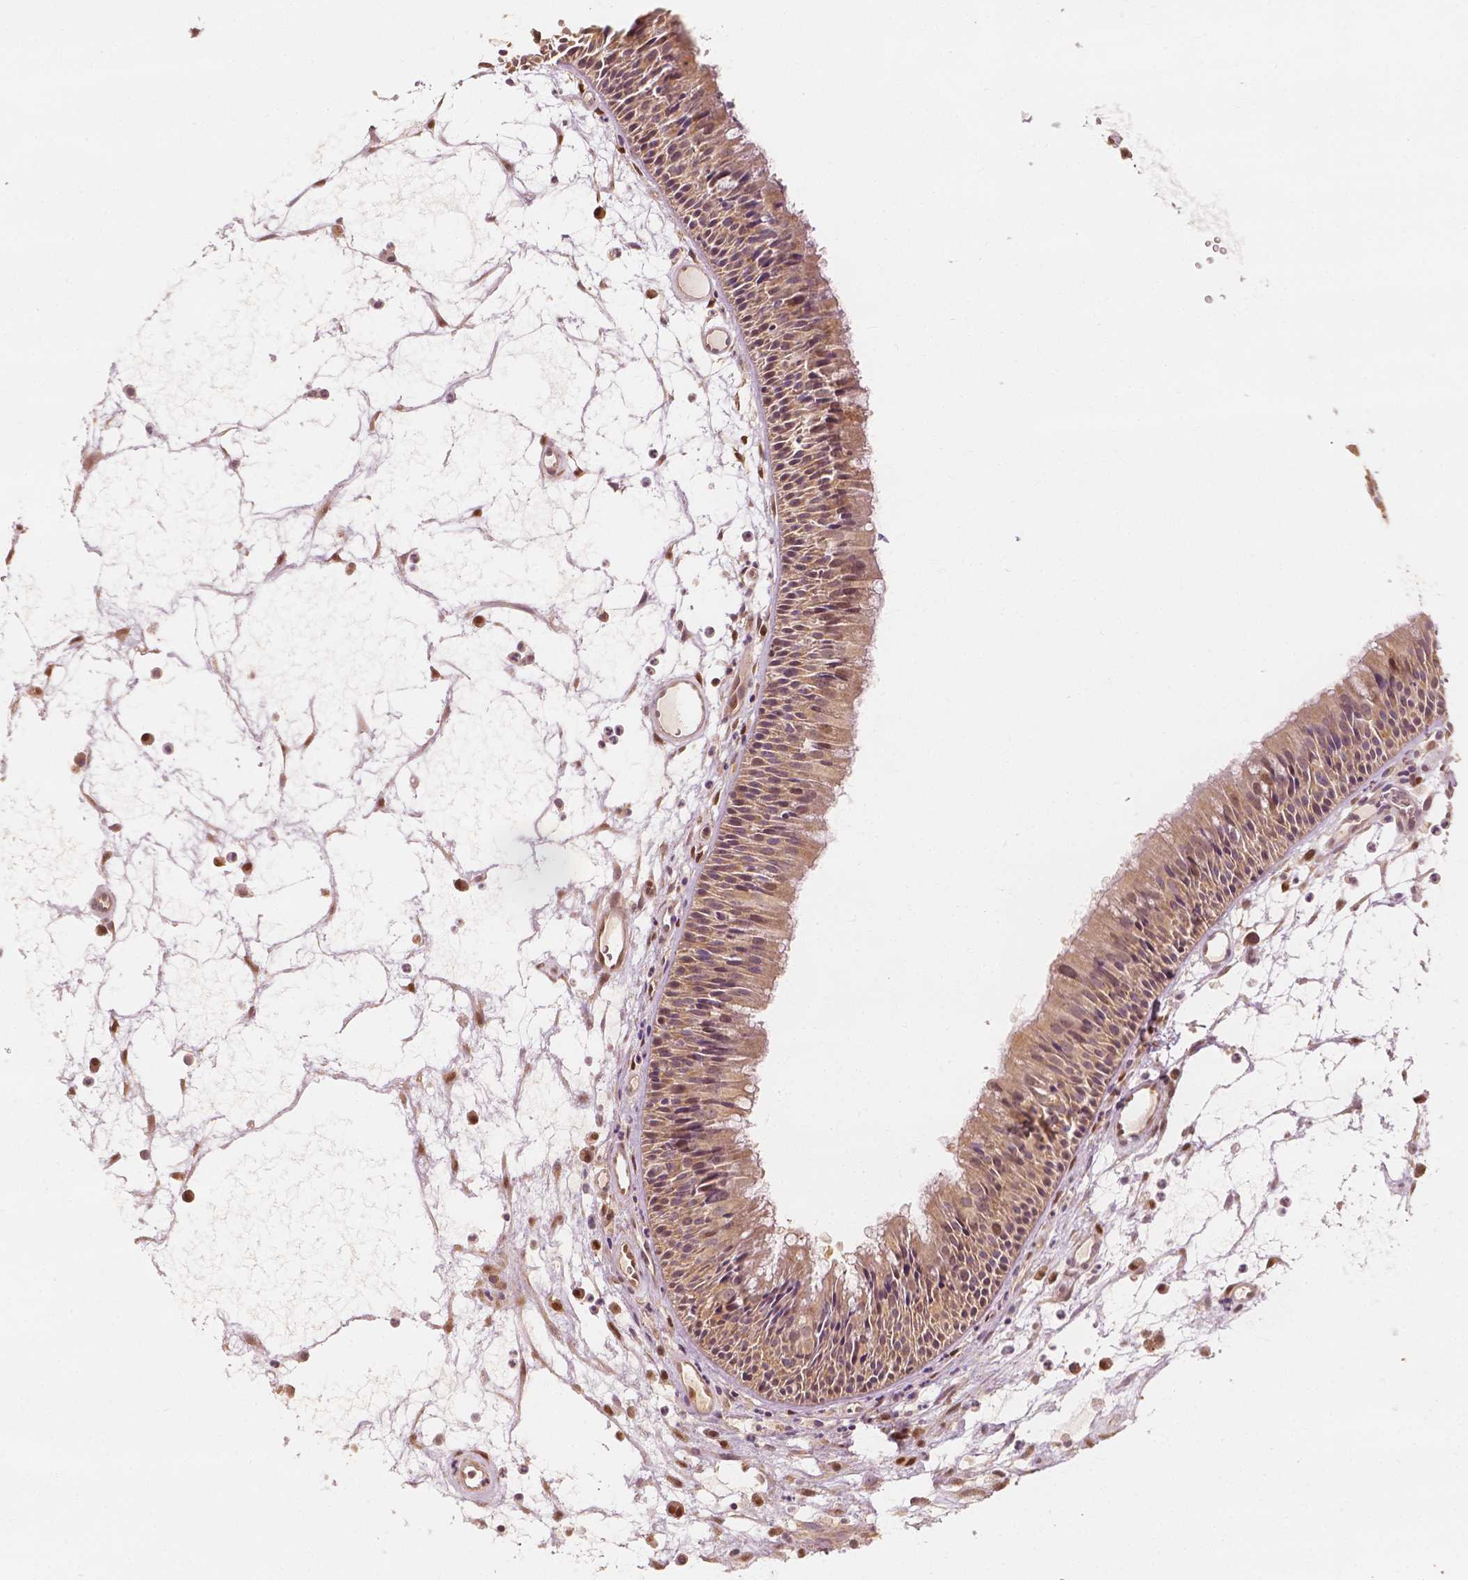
{"staining": {"intensity": "moderate", "quantity": "25%-75%", "location": "cytoplasmic/membranous,nuclear"}, "tissue": "nasopharynx", "cell_type": "Respiratory epithelial cells", "image_type": "normal", "snomed": [{"axis": "morphology", "description": "Normal tissue, NOS"}, {"axis": "topography", "description": "Nasopharynx"}], "caption": "A photomicrograph of nasopharynx stained for a protein exhibits moderate cytoplasmic/membranous,nuclear brown staining in respiratory epithelial cells.", "gene": "TBC1D17", "patient": {"sex": "male", "age": 31}}